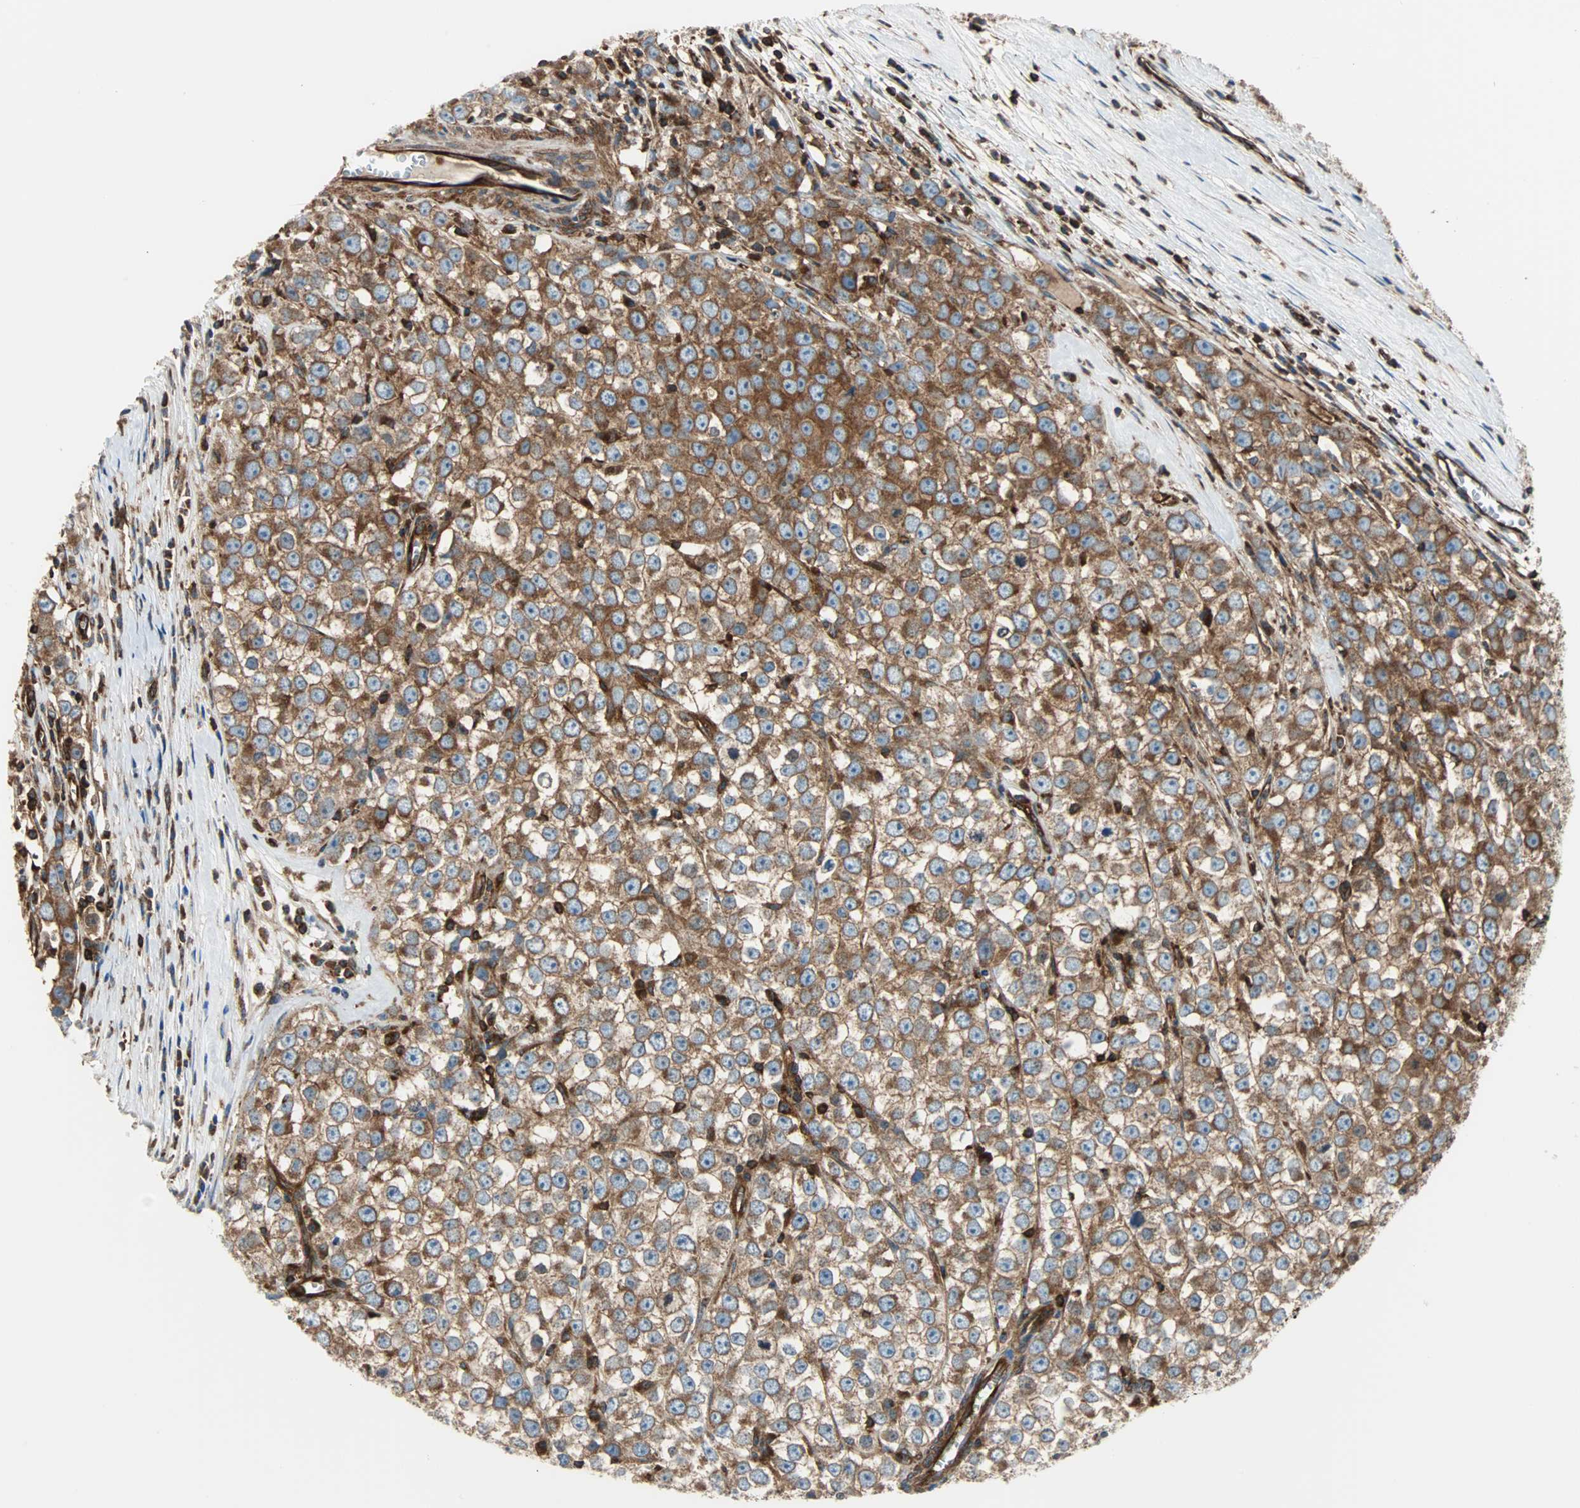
{"staining": {"intensity": "moderate", "quantity": ">75%", "location": "cytoplasmic/membranous"}, "tissue": "testis cancer", "cell_type": "Tumor cells", "image_type": "cancer", "snomed": [{"axis": "morphology", "description": "Seminoma, NOS"}, {"axis": "morphology", "description": "Carcinoma, Embryonal, NOS"}, {"axis": "topography", "description": "Testis"}], "caption": "Immunohistochemistry (IHC) (DAB (3,3'-diaminobenzidine)) staining of testis cancer (seminoma) exhibits moderate cytoplasmic/membranous protein positivity in approximately >75% of tumor cells.", "gene": "RELA", "patient": {"sex": "male", "age": 52}}